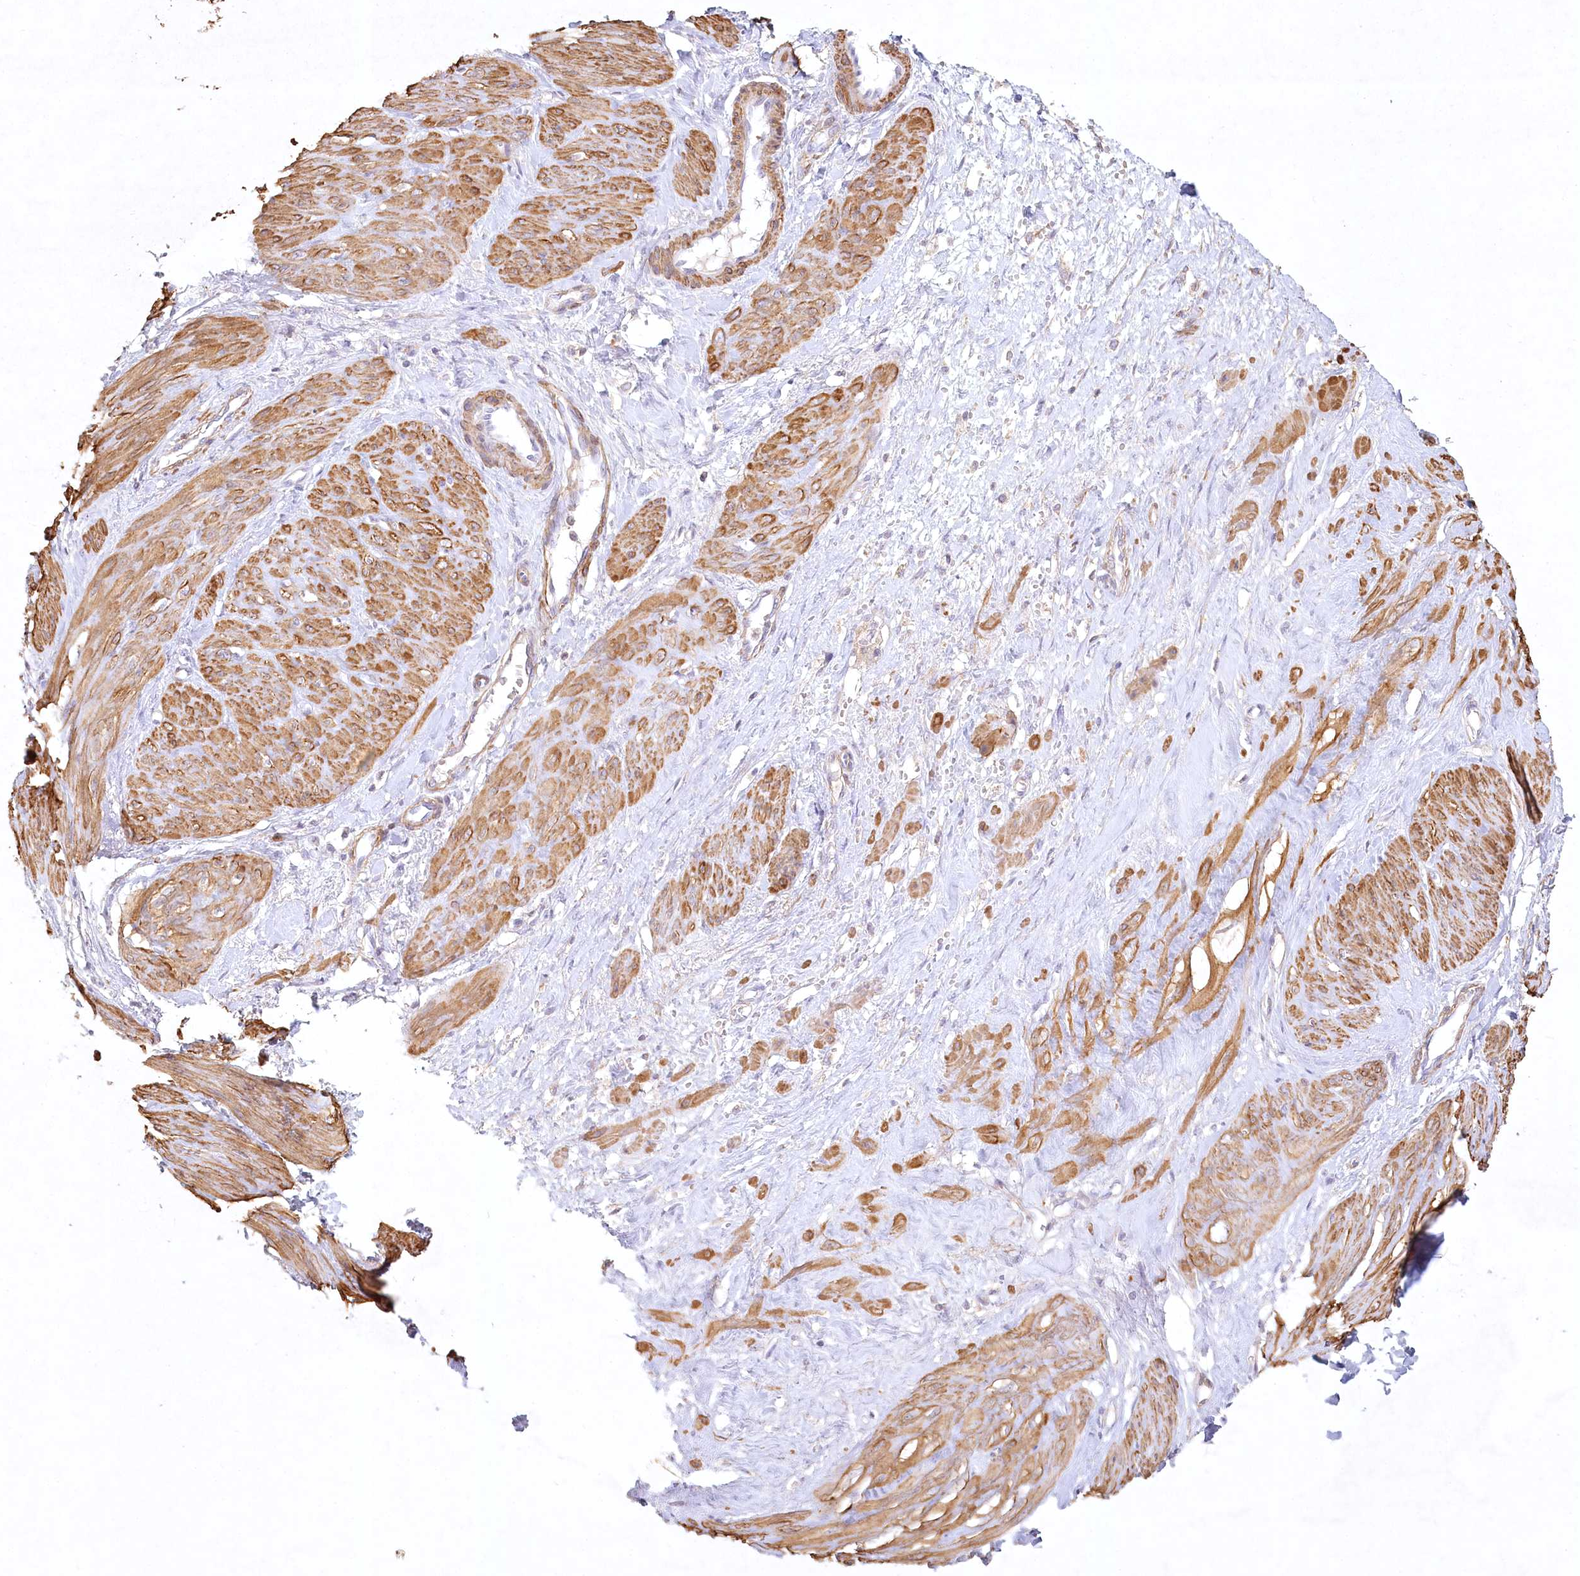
{"staining": {"intensity": "moderate", "quantity": ">75%", "location": "cytoplasmic/membranous"}, "tissue": "smooth muscle", "cell_type": "Smooth muscle cells", "image_type": "normal", "snomed": [{"axis": "morphology", "description": "Normal tissue, NOS"}, {"axis": "topography", "description": "Endometrium"}], "caption": "Protein staining by immunohistochemistry (IHC) displays moderate cytoplasmic/membranous staining in about >75% of smooth muscle cells in normal smooth muscle. The protein of interest is shown in brown color, while the nuclei are stained blue.", "gene": "INPP4B", "patient": {"sex": "female", "age": 33}}